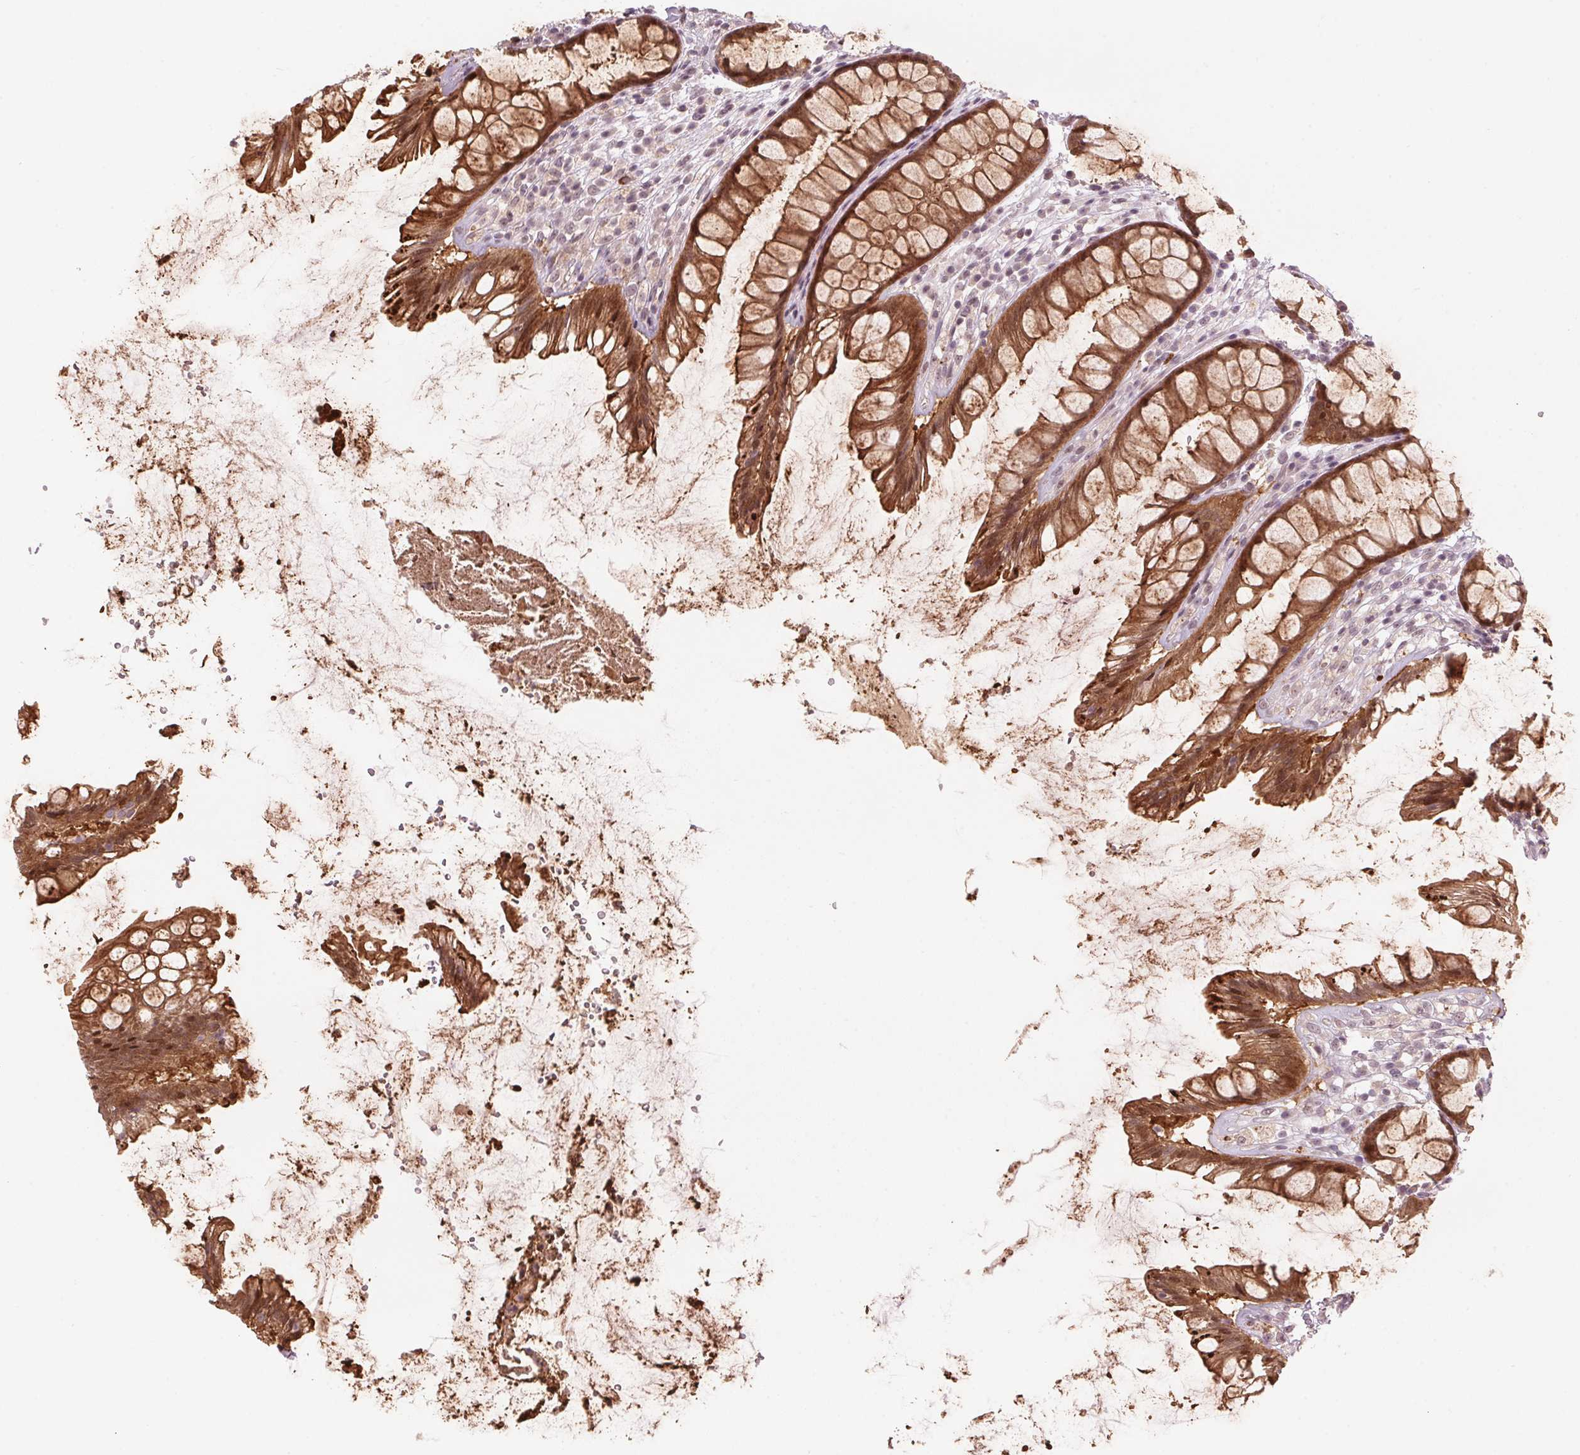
{"staining": {"intensity": "strong", "quantity": ">75%", "location": "cytoplasmic/membranous,nuclear"}, "tissue": "rectum", "cell_type": "Glandular cells", "image_type": "normal", "snomed": [{"axis": "morphology", "description": "Normal tissue, NOS"}, {"axis": "topography", "description": "Rectum"}], "caption": "Protein staining shows strong cytoplasmic/membranous,nuclear positivity in about >75% of glandular cells in benign rectum. (DAB (3,3'-diaminobenzidine) IHC with brightfield microscopy, high magnification).", "gene": "TMED6", "patient": {"sex": "male", "age": 72}}